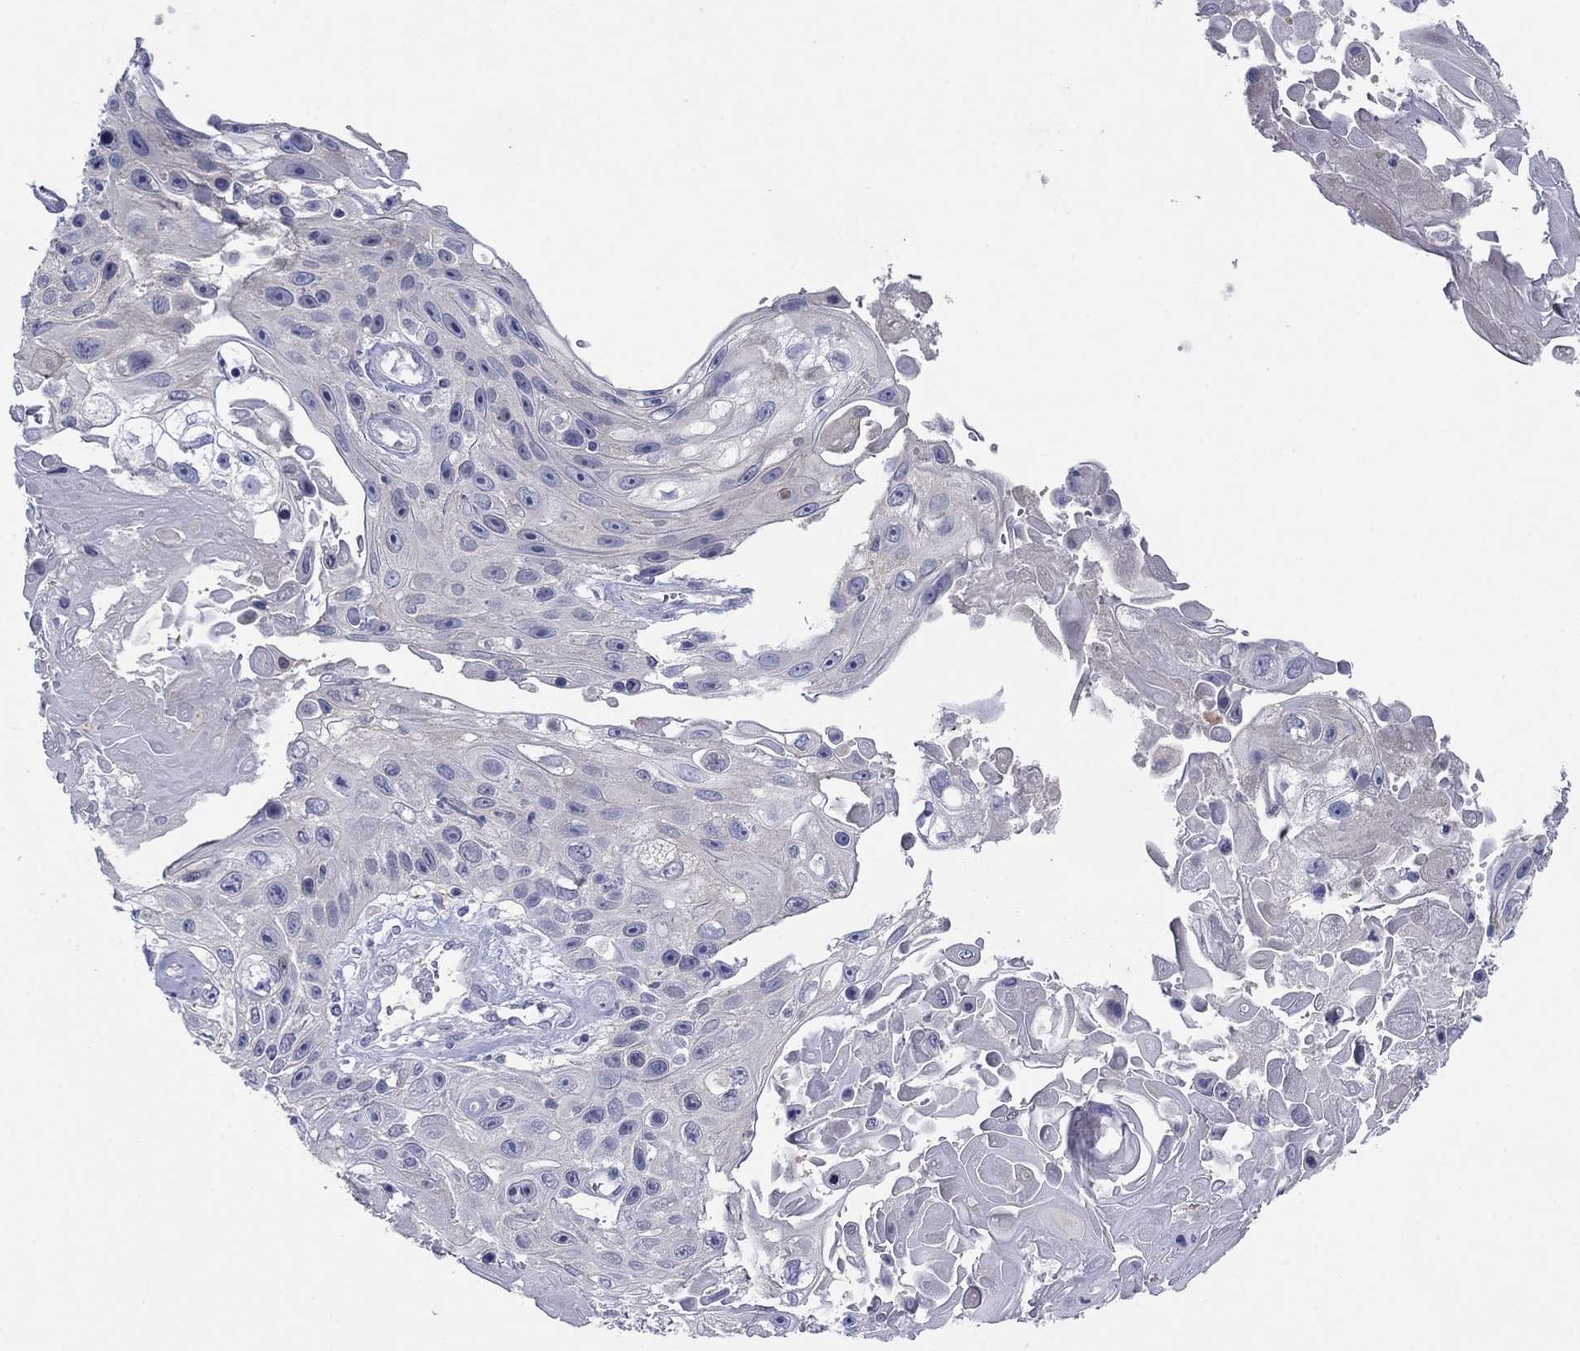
{"staining": {"intensity": "negative", "quantity": "none", "location": "none"}, "tissue": "skin cancer", "cell_type": "Tumor cells", "image_type": "cancer", "snomed": [{"axis": "morphology", "description": "Squamous cell carcinoma, NOS"}, {"axis": "topography", "description": "Skin"}], "caption": "This is an immunohistochemistry (IHC) micrograph of squamous cell carcinoma (skin). There is no expression in tumor cells.", "gene": "PLS1", "patient": {"sex": "male", "age": 82}}